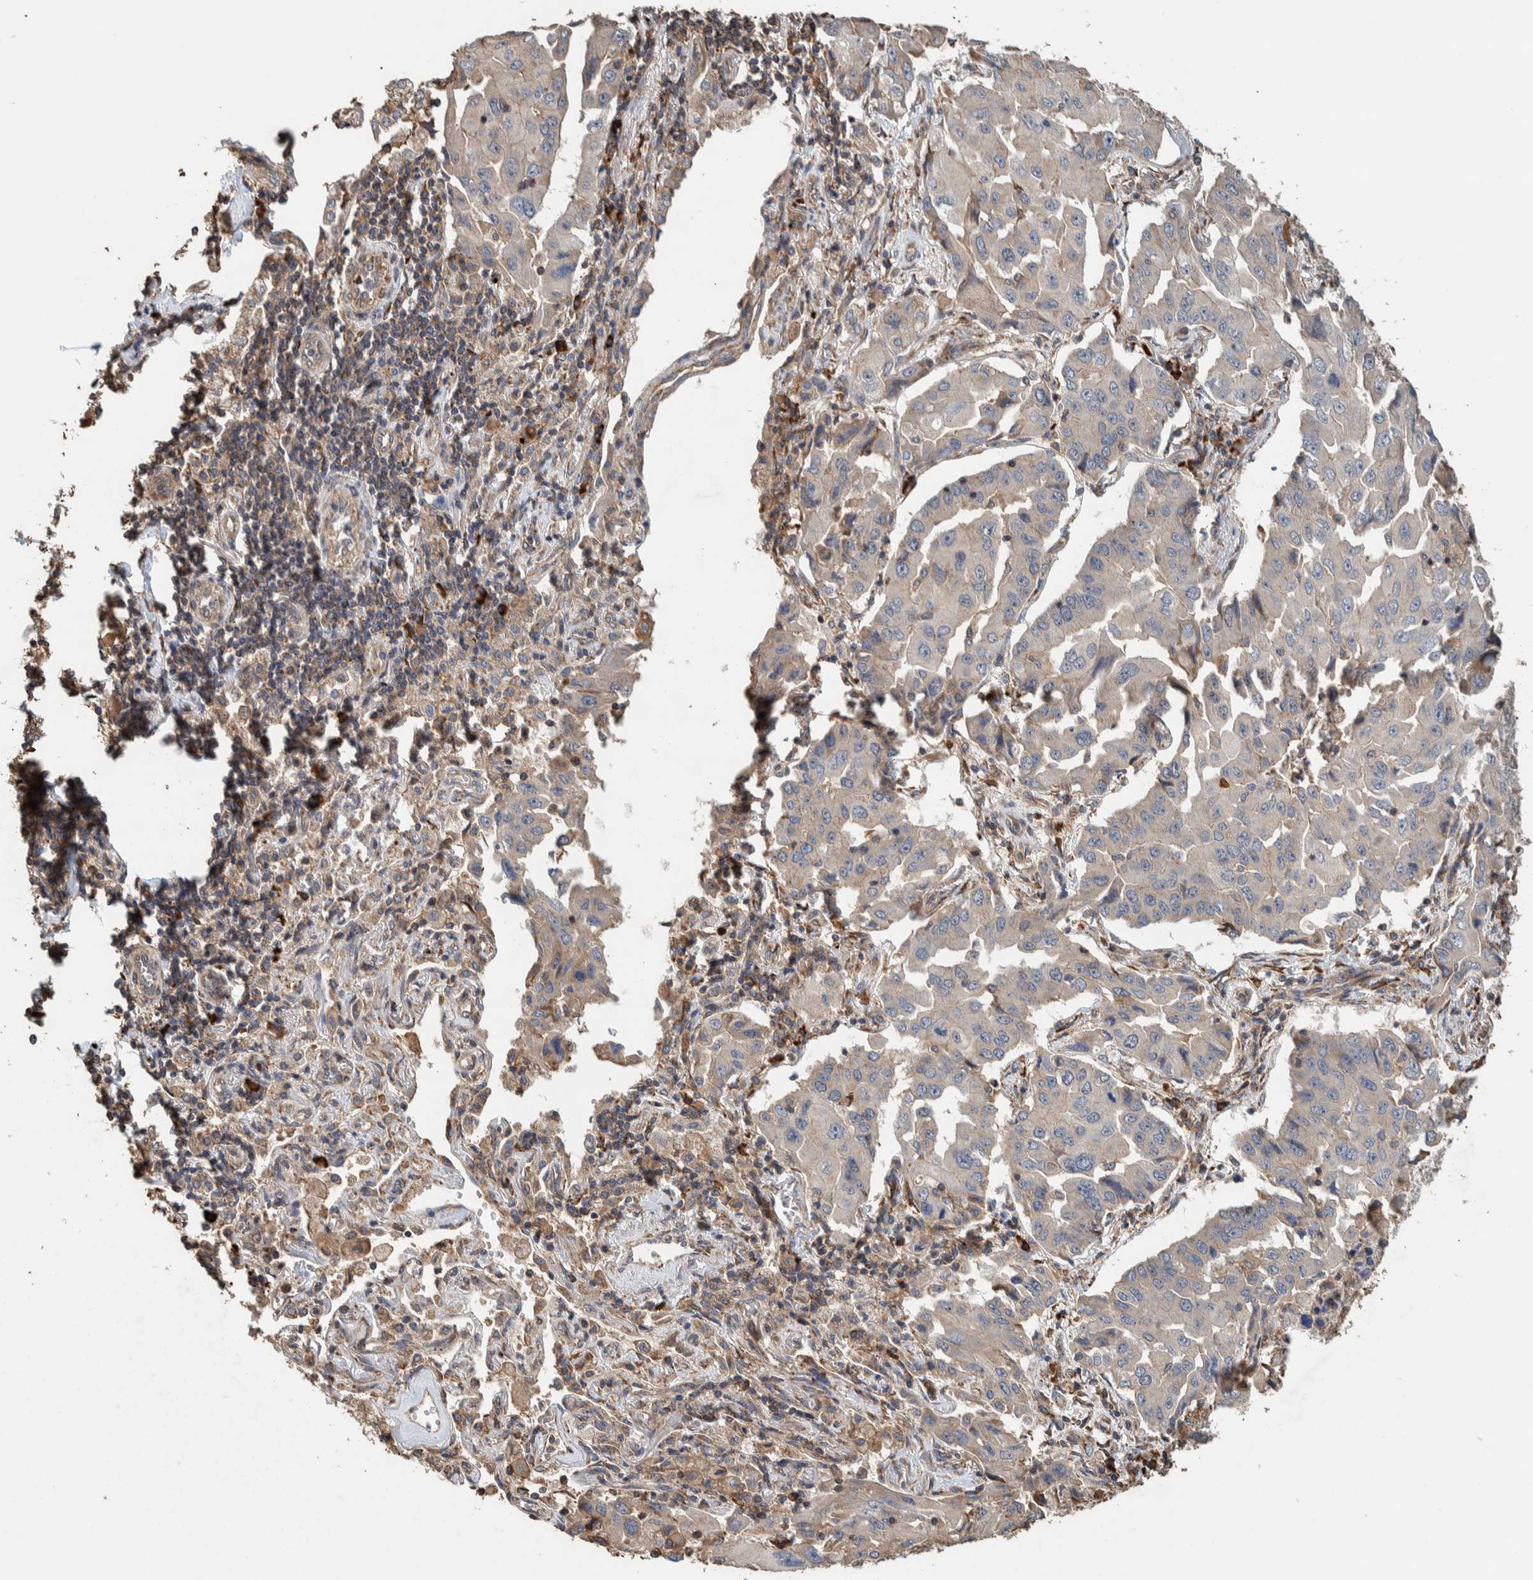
{"staining": {"intensity": "negative", "quantity": "none", "location": "none"}, "tissue": "lung cancer", "cell_type": "Tumor cells", "image_type": "cancer", "snomed": [{"axis": "morphology", "description": "Adenocarcinoma, NOS"}, {"axis": "topography", "description": "Lung"}], "caption": "Histopathology image shows no protein staining in tumor cells of adenocarcinoma (lung) tissue.", "gene": "PLA2G3", "patient": {"sex": "female", "age": 65}}